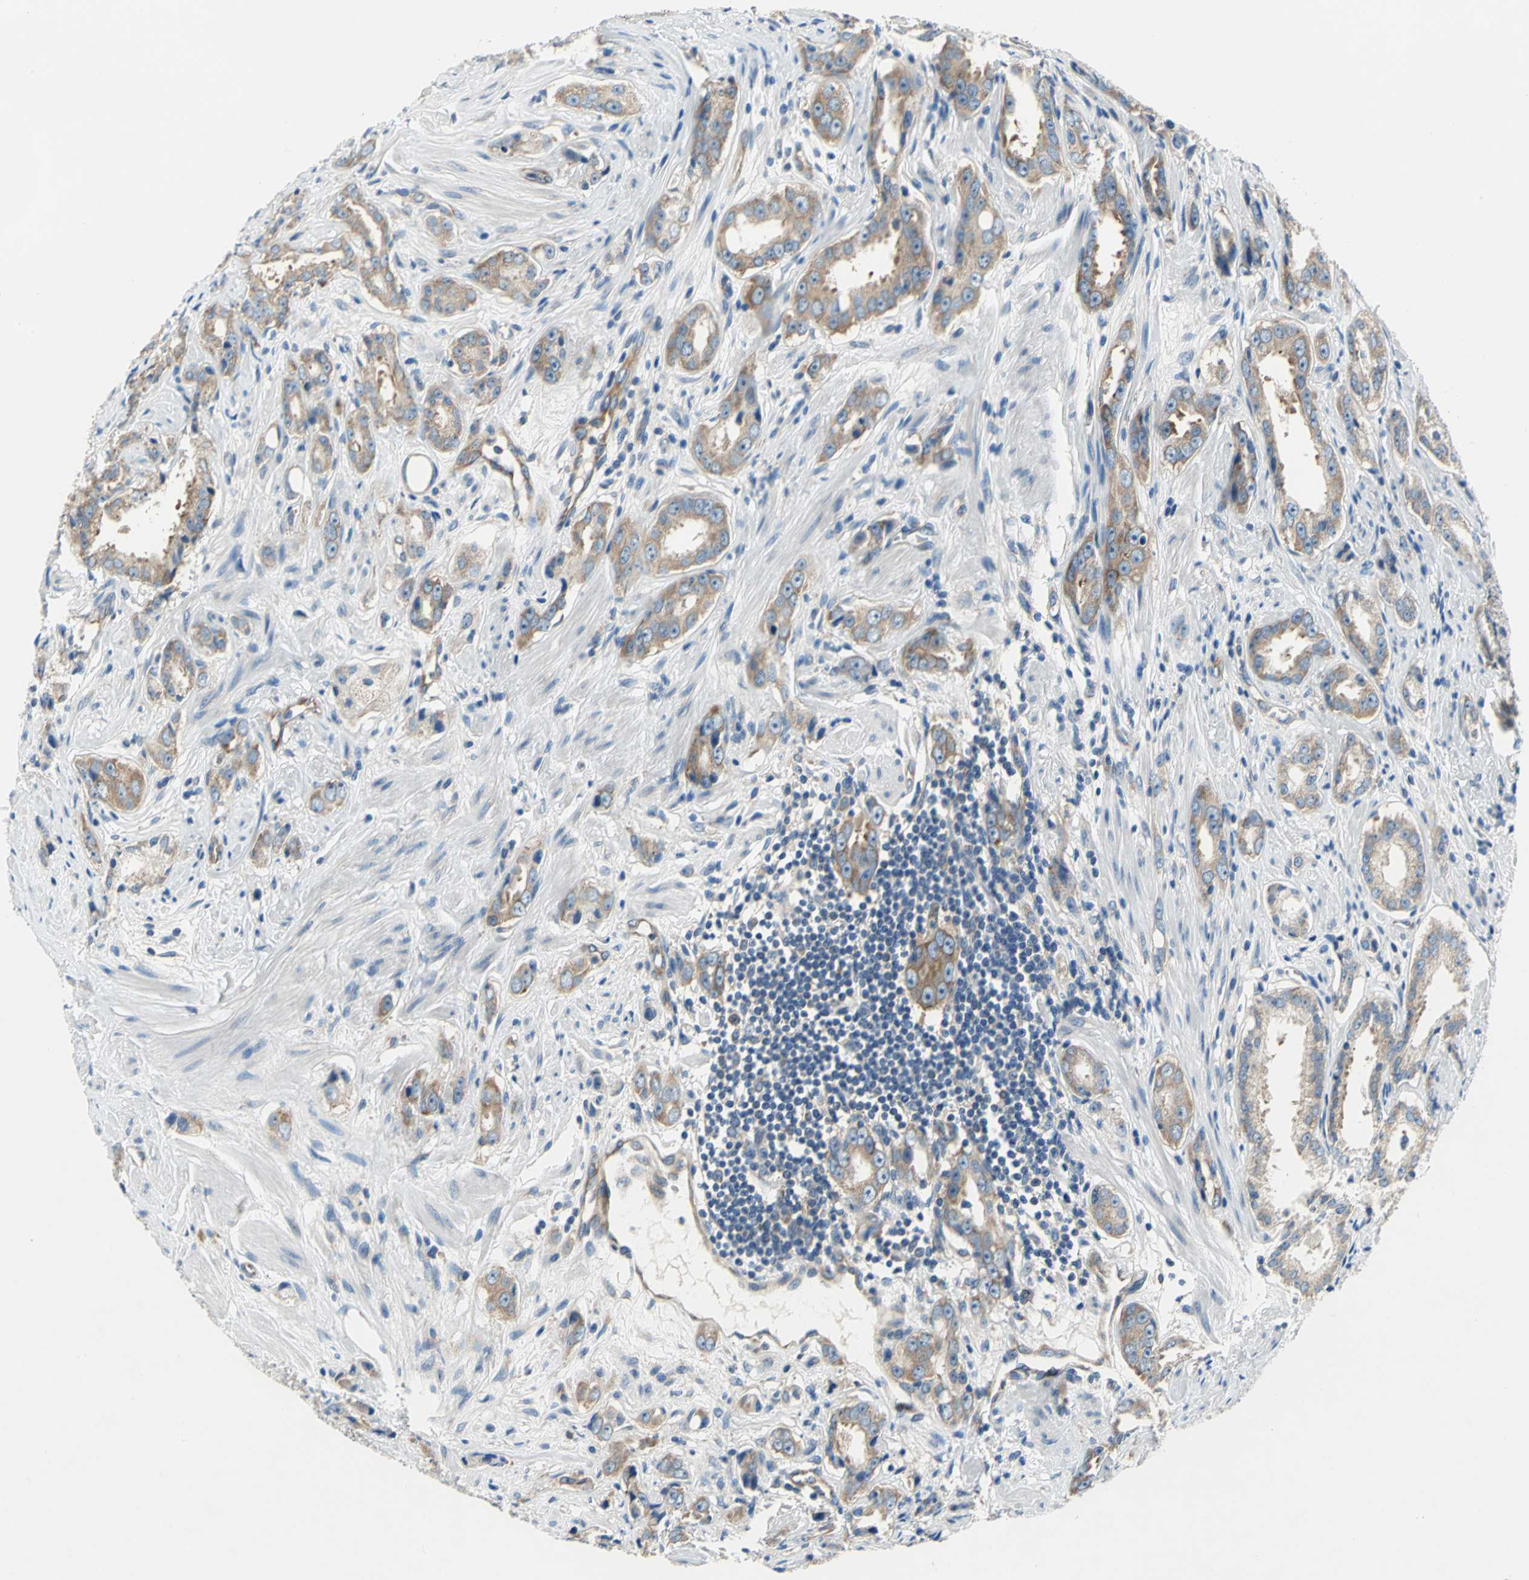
{"staining": {"intensity": "moderate", "quantity": ">75%", "location": "cytoplasmic/membranous"}, "tissue": "prostate cancer", "cell_type": "Tumor cells", "image_type": "cancer", "snomed": [{"axis": "morphology", "description": "Adenocarcinoma, Medium grade"}, {"axis": "topography", "description": "Prostate"}], "caption": "This is an image of immunohistochemistry staining of prostate cancer, which shows moderate staining in the cytoplasmic/membranous of tumor cells.", "gene": "TRIM25", "patient": {"sex": "male", "age": 53}}